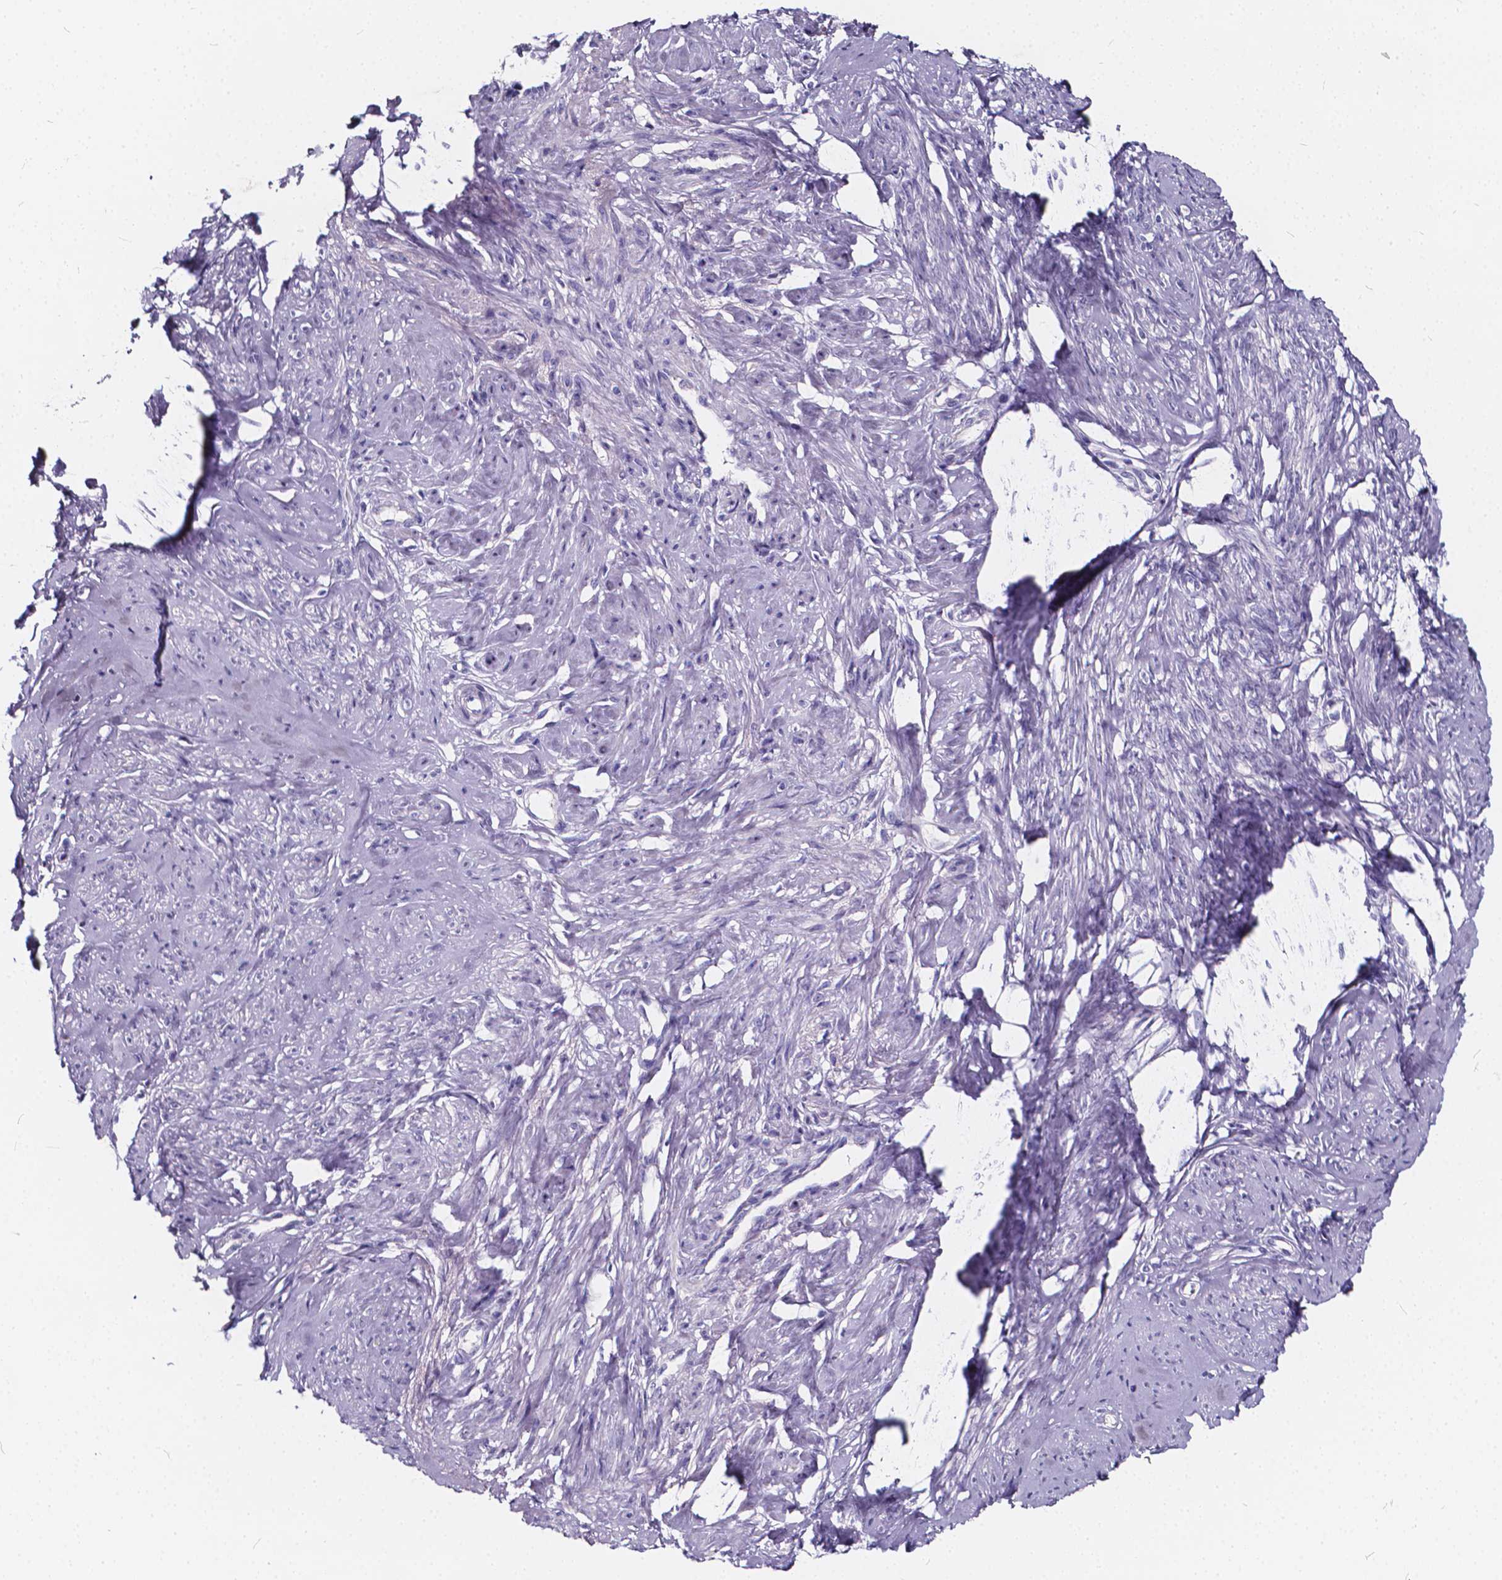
{"staining": {"intensity": "negative", "quantity": "none", "location": "none"}, "tissue": "smooth muscle", "cell_type": "Smooth muscle cells", "image_type": "normal", "snomed": [{"axis": "morphology", "description": "Normal tissue, NOS"}, {"axis": "topography", "description": "Smooth muscle"}], "caption": "High power microscopy histopathology image of an IHC photomicrograph of normal smooth muscle, revealing no significant staining in smooth muscle cells. The staining is performed using DAB brown chromogen with nuclei counter-stained in using hematoxylin.", "gene": "SPEF2", "patient": {"sex": "female", "age": 48}}